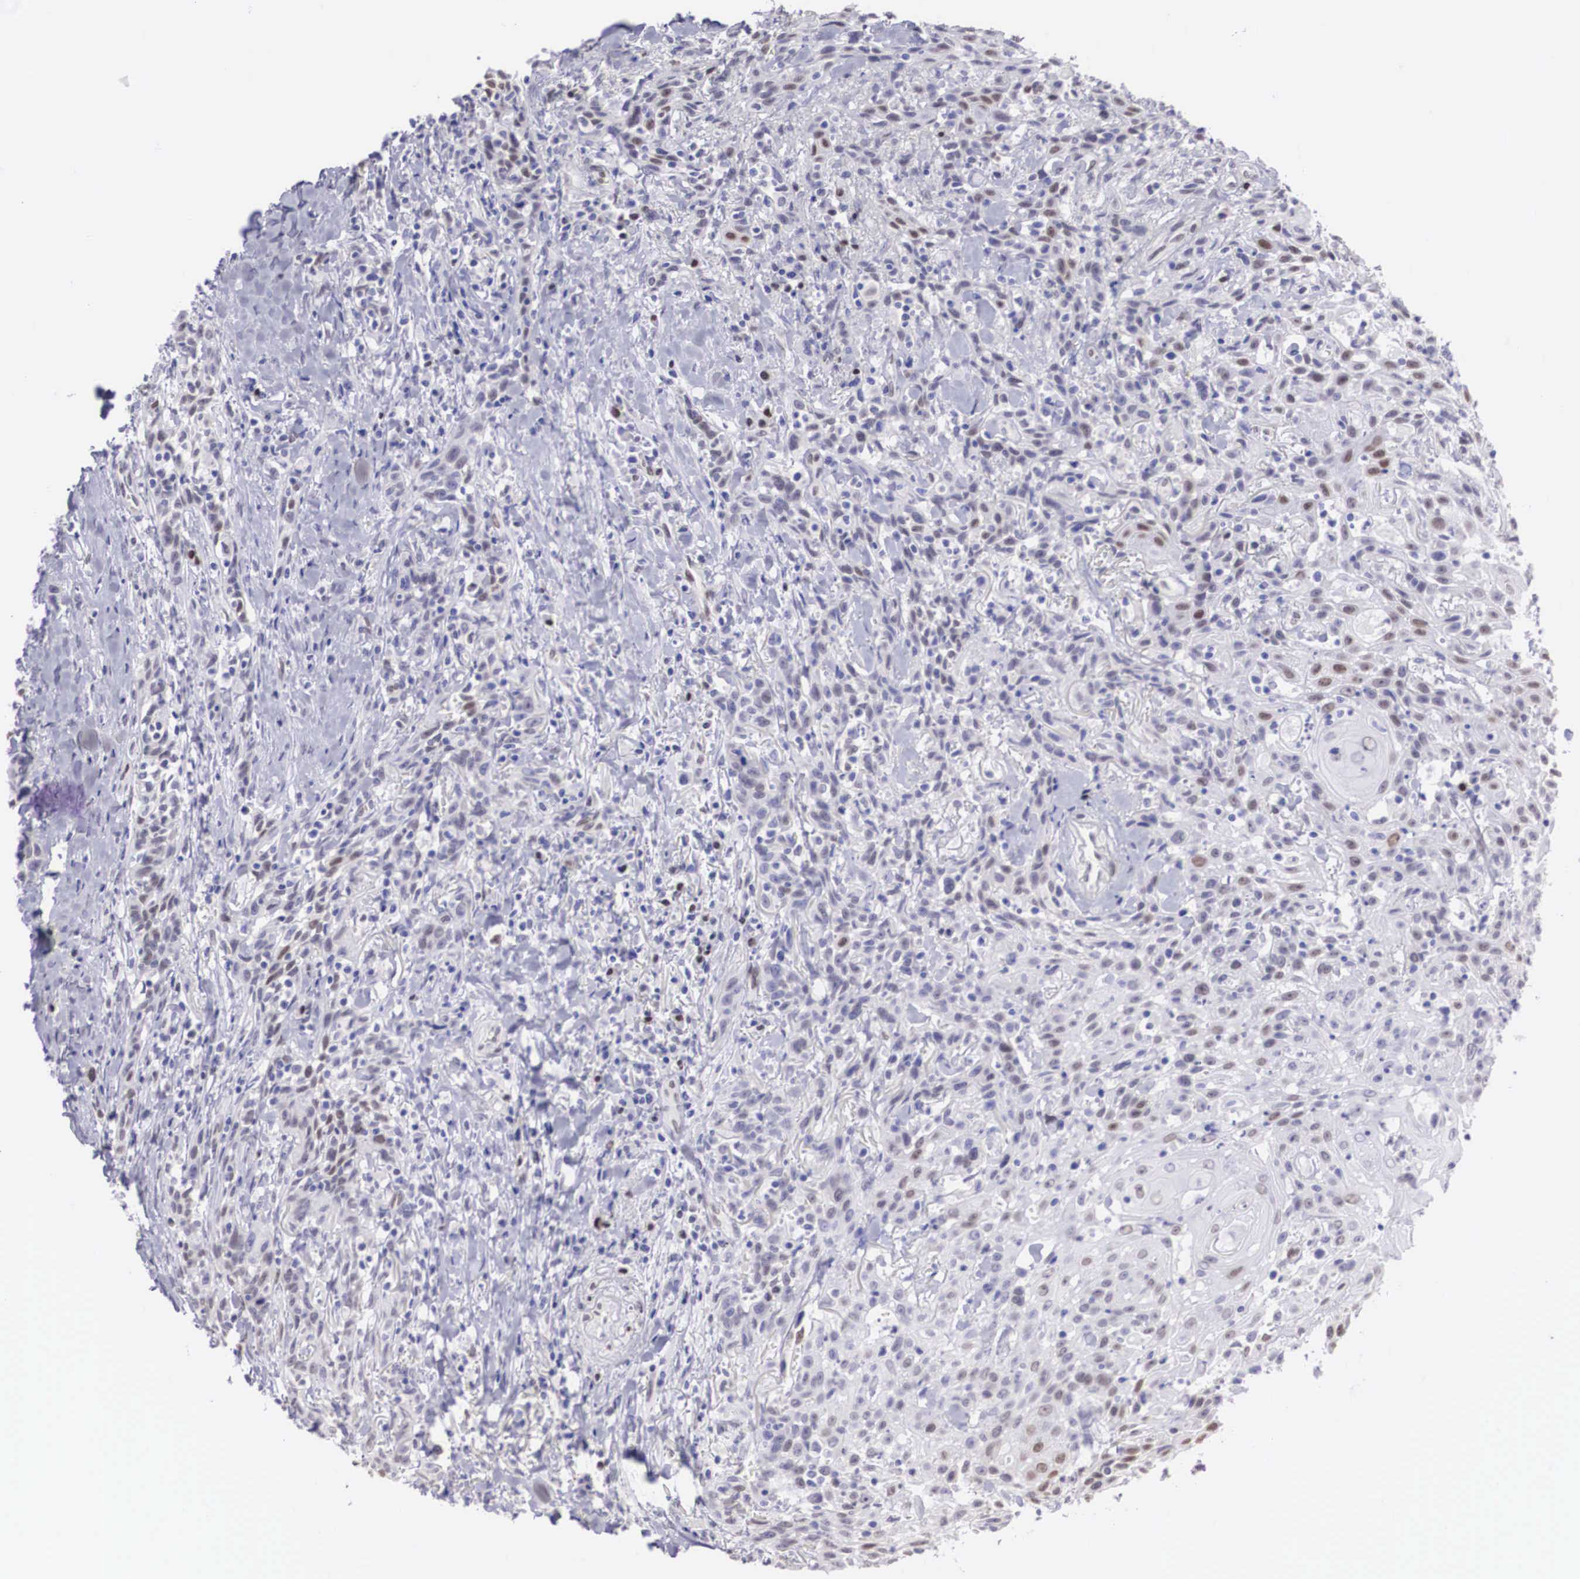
{"staining": {"intensity": "weak", "quantity": "<25%", "location": "nuclear"}, "tissue": "head and neck cancer", "cell_type": "Tumor cells", "image_type": "cancer", "snomed": [{"axis": "morphology", "description": "Squamous cell carcinoma, NOS"}, {"axis": "topography", "description": "Oral tissue"}, {"axis": "topography", "description": "Head-Neck"}], "caption": "Immunohistochemistry of human head and neck cancer displays no positivity in tumor cells.", "gene": "HMGN5", "patient": {"sex": "female", "age": 82}}